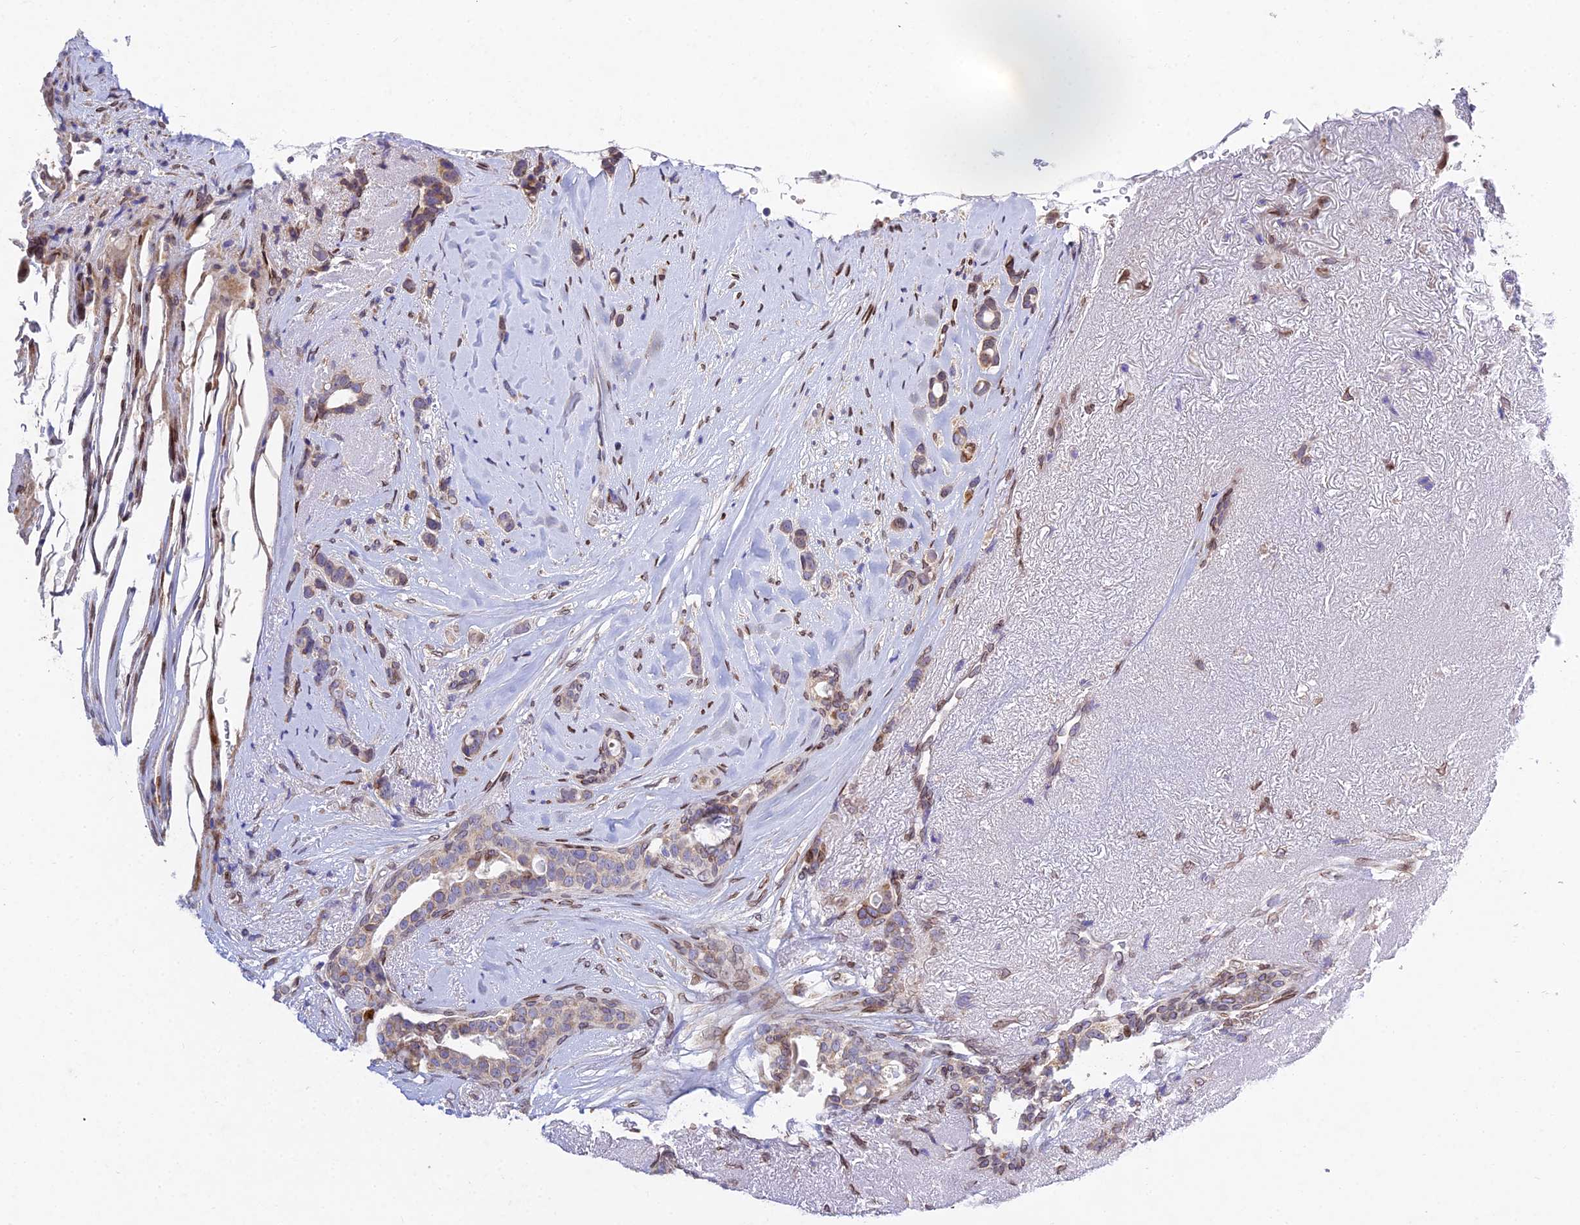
{"staining": {"intensity": "moderate", "quantity": ">75%", "location": "cytoplasmic/membranous"}, "tissue": "breast cancer", "cell_type": "Tumor cells", "image_type": "cancer", "snomed": [{"axis": "morphology", "description": "Lobular carcinoma"}, {"axis": "topography", "description": "Breast"}], "caption": "DAB immunohistochemical staining of human breast cancer (lobular carcinoma) displays moderate cytoplasmic/membranous protein positivity in about >75% of tumor cells.", "gene": "MGAT2", "patient": {"sex": "female", "age": 51}}